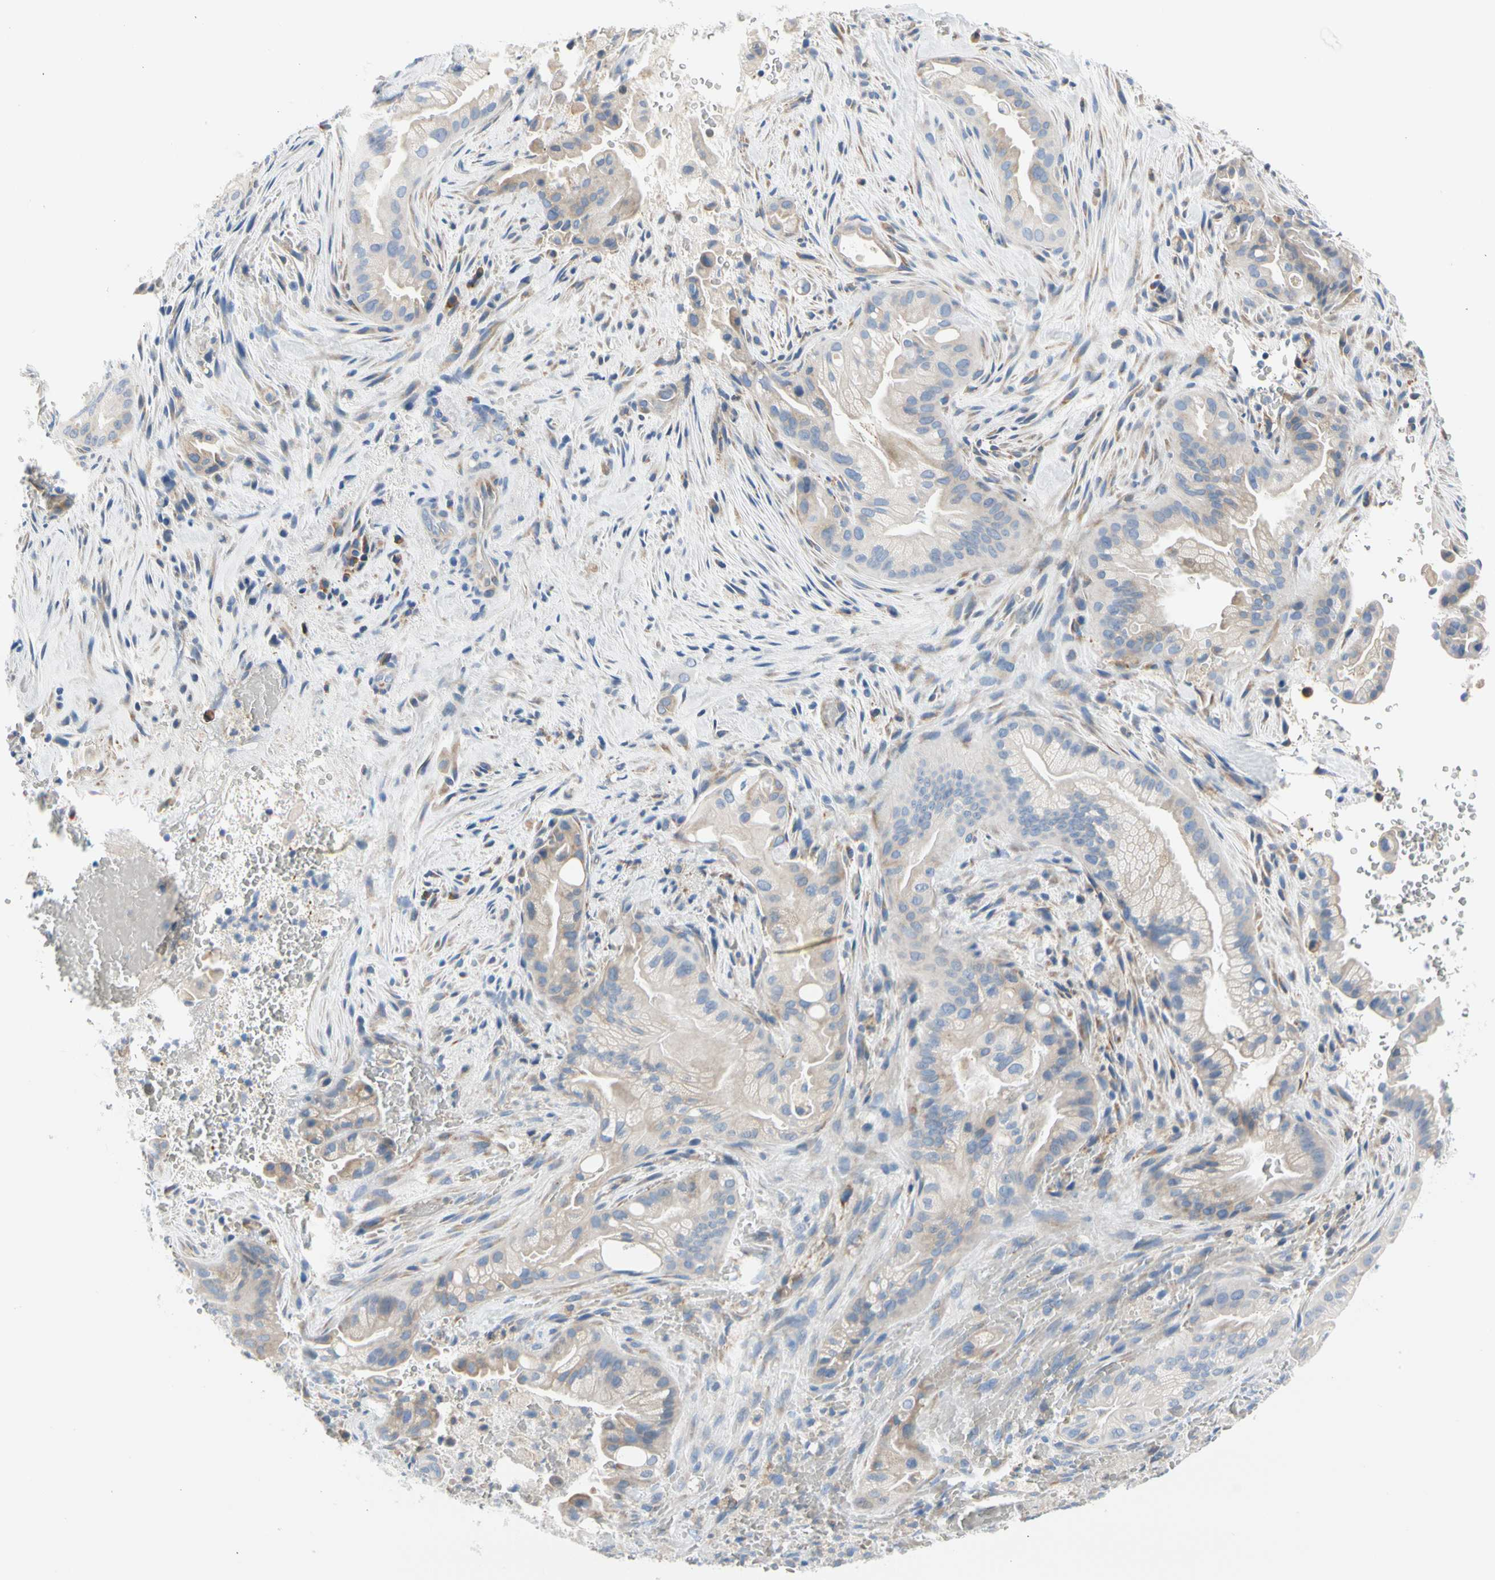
{"staining": {"intensity": "weak", "quantity": "<25%", "location": "cytoplasmic/membranous"}, "tissue": "liver cancer", "cell_type": "Tumor cells", "image_type": "cancer", "snomed": [{"axis": "morphology", "description": "Cholangiocarcinoma"}, {"axis": "topography", "description": "Liver"}], "caption": "High power microscopy histopathology image of an IHC micrograph of liver cholangiocarcinoma, revealing no significant positivity in tumor cells.", "gene": "STXBP1", "patient": {"sex": "female", "age": 68}}